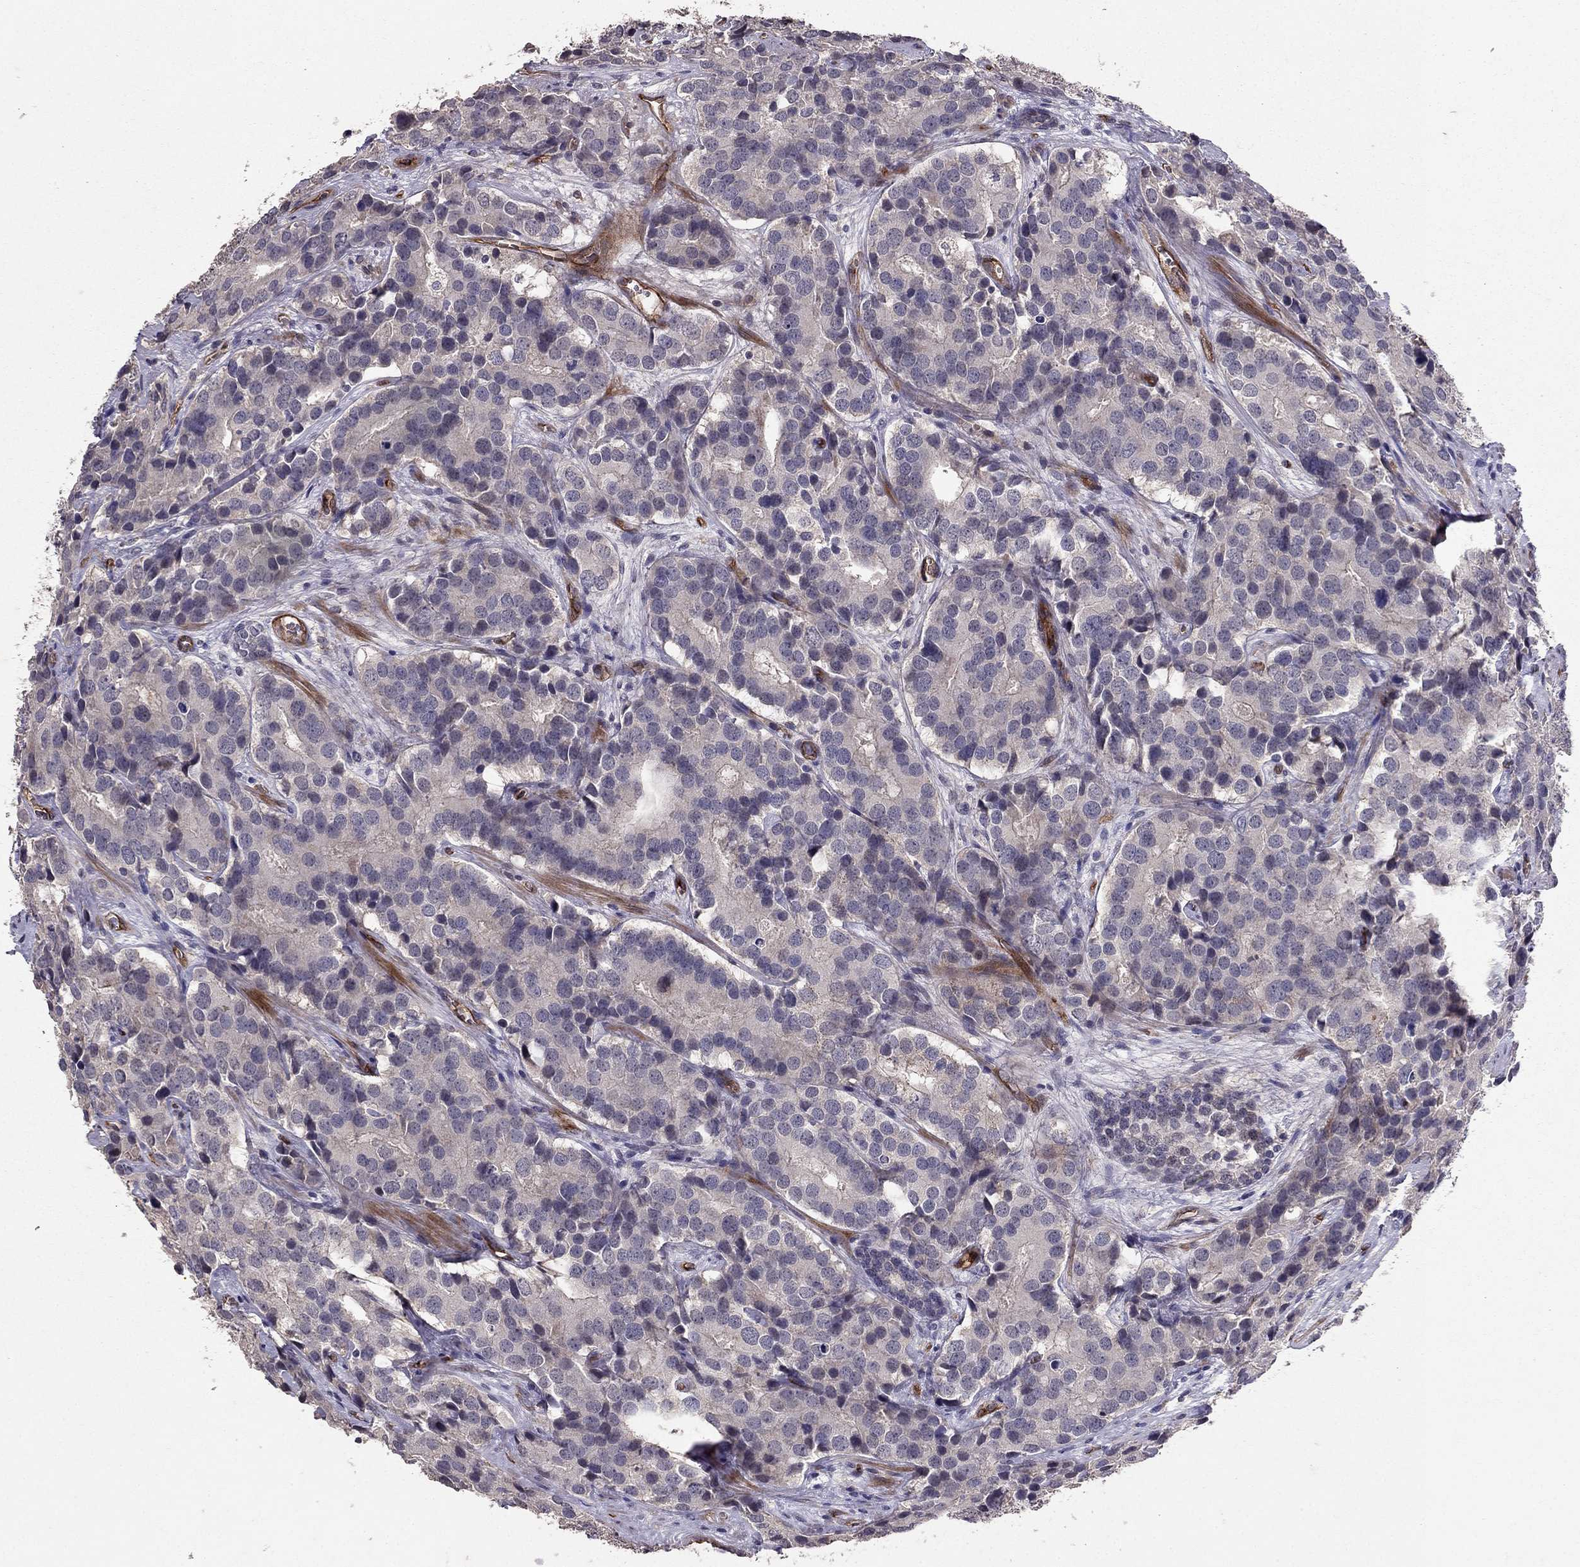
{"staining": {"intensity": "negative", "quantity": "none", "location": "none"}, "tissue": "prostate cancer", "cell_type": "Tumor cells", "image_type": "cancer", "snomed": [{"axis": "morphology", "description": "Adenocarcinoma, NOS"}, {"axis": "topography", "description": "Prostate and seminal vesicle, NOS"}], "caption": "A high-resolution histopathology image shows IHC staining of prostate cancer, which exhibits no significant expression in tumor cells. (DAB immunohistochemistry, high magnification).", "gene": "RASIP1", "patient": {"sex": "male", "age": 63}}